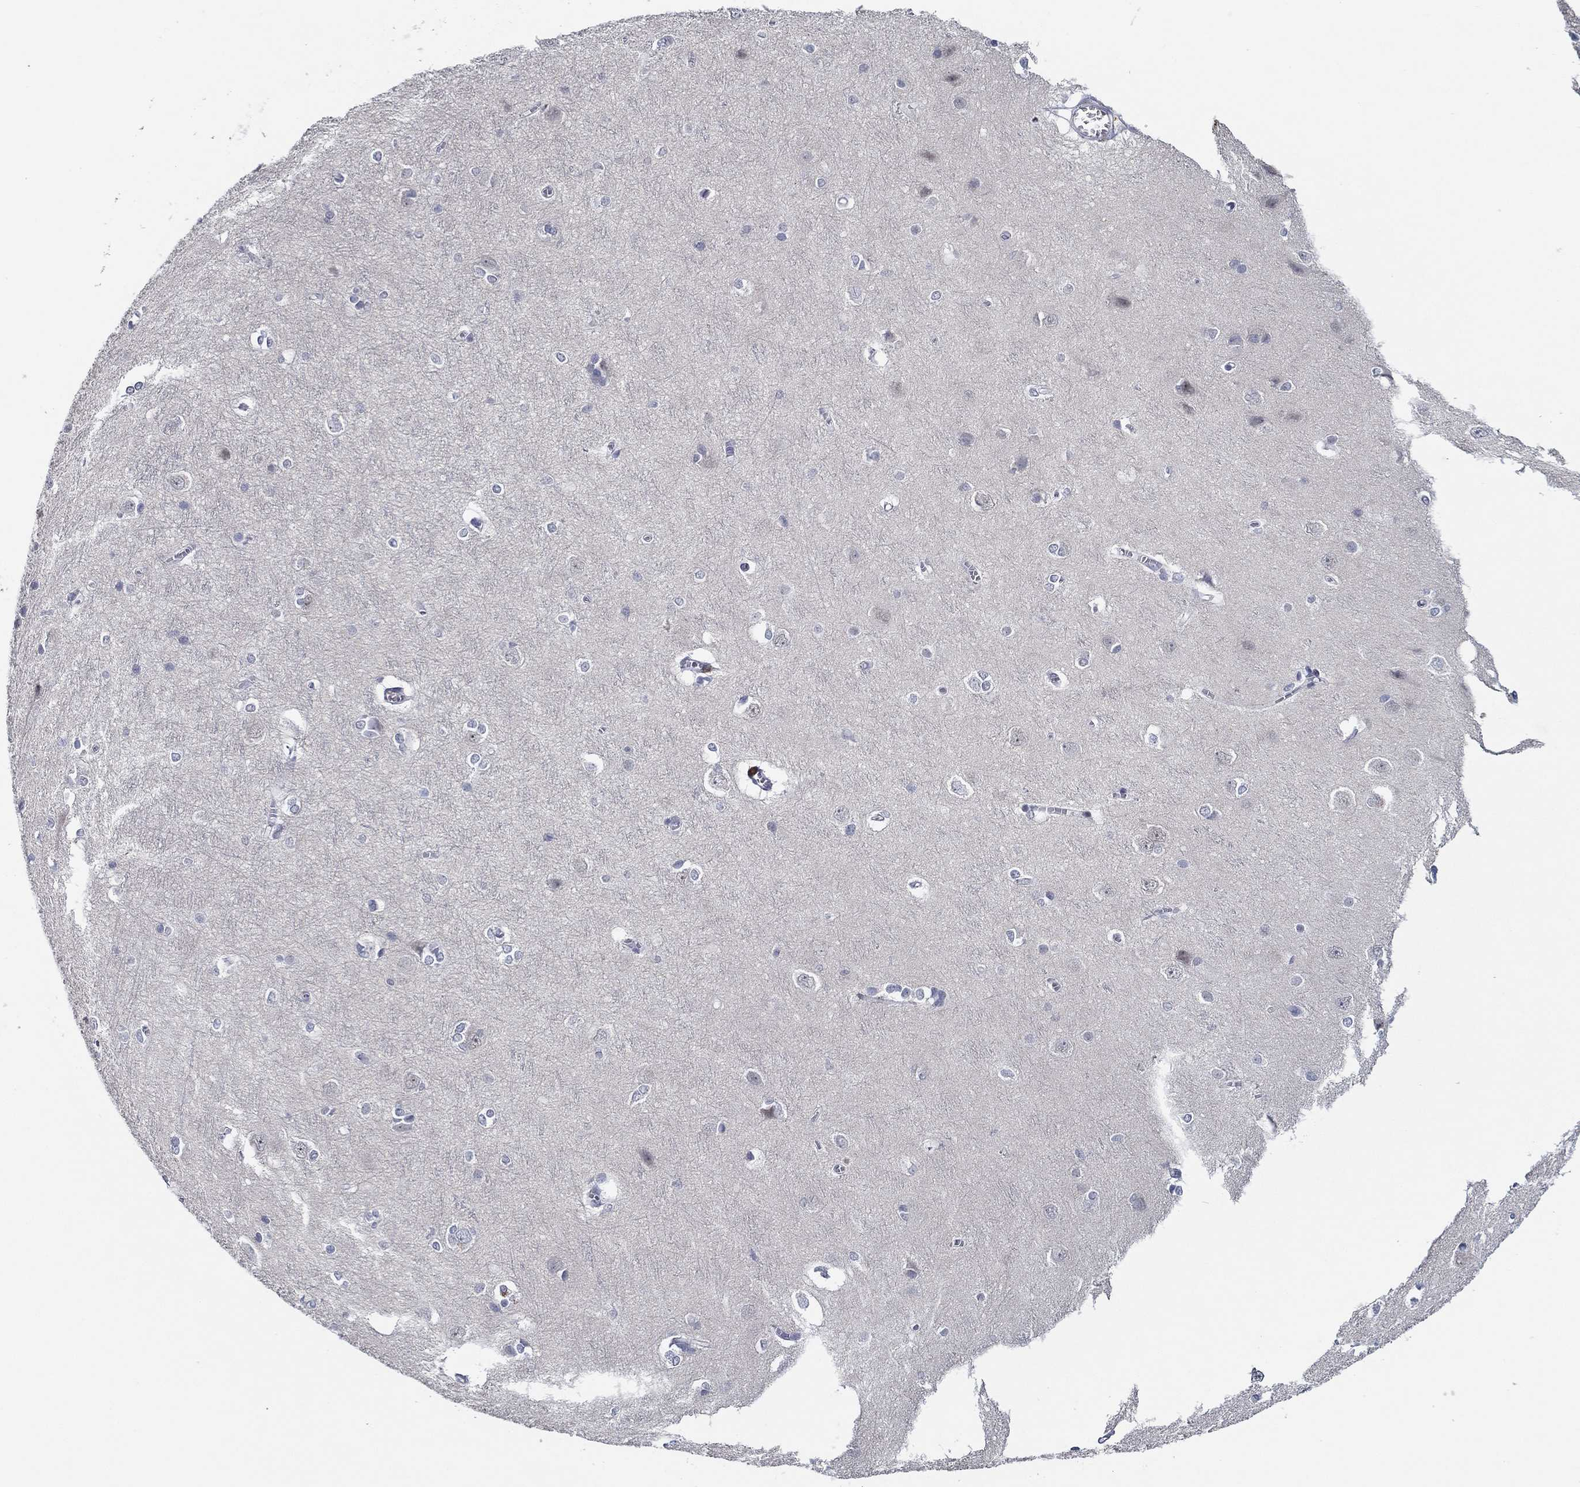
{"staining": {"intensity": "negative", "quantity": "none", "location": "none"}, "tissue": "cerebral cortex", "cell_type": "Endothelial cells", "image_type": "normal", "snomed": [{"axis": "morphology", "description": "Normal tissue, NOS"}, {"axis": "topography", "description": "Cerebral cortex"}], "caption": "Immunohistochemistry (IHC) of normal cerebral cortex demonstrates no expression in endothelial cells. (Stains: DAB (3,3'-diaminobenzidine) immunohistochemistry with hematoxylin counter stain, Microscopy: brightfield microscopy at high magnification).", "gene": "SLC34A1", "patient": {"sex": "male", "age": 37}}